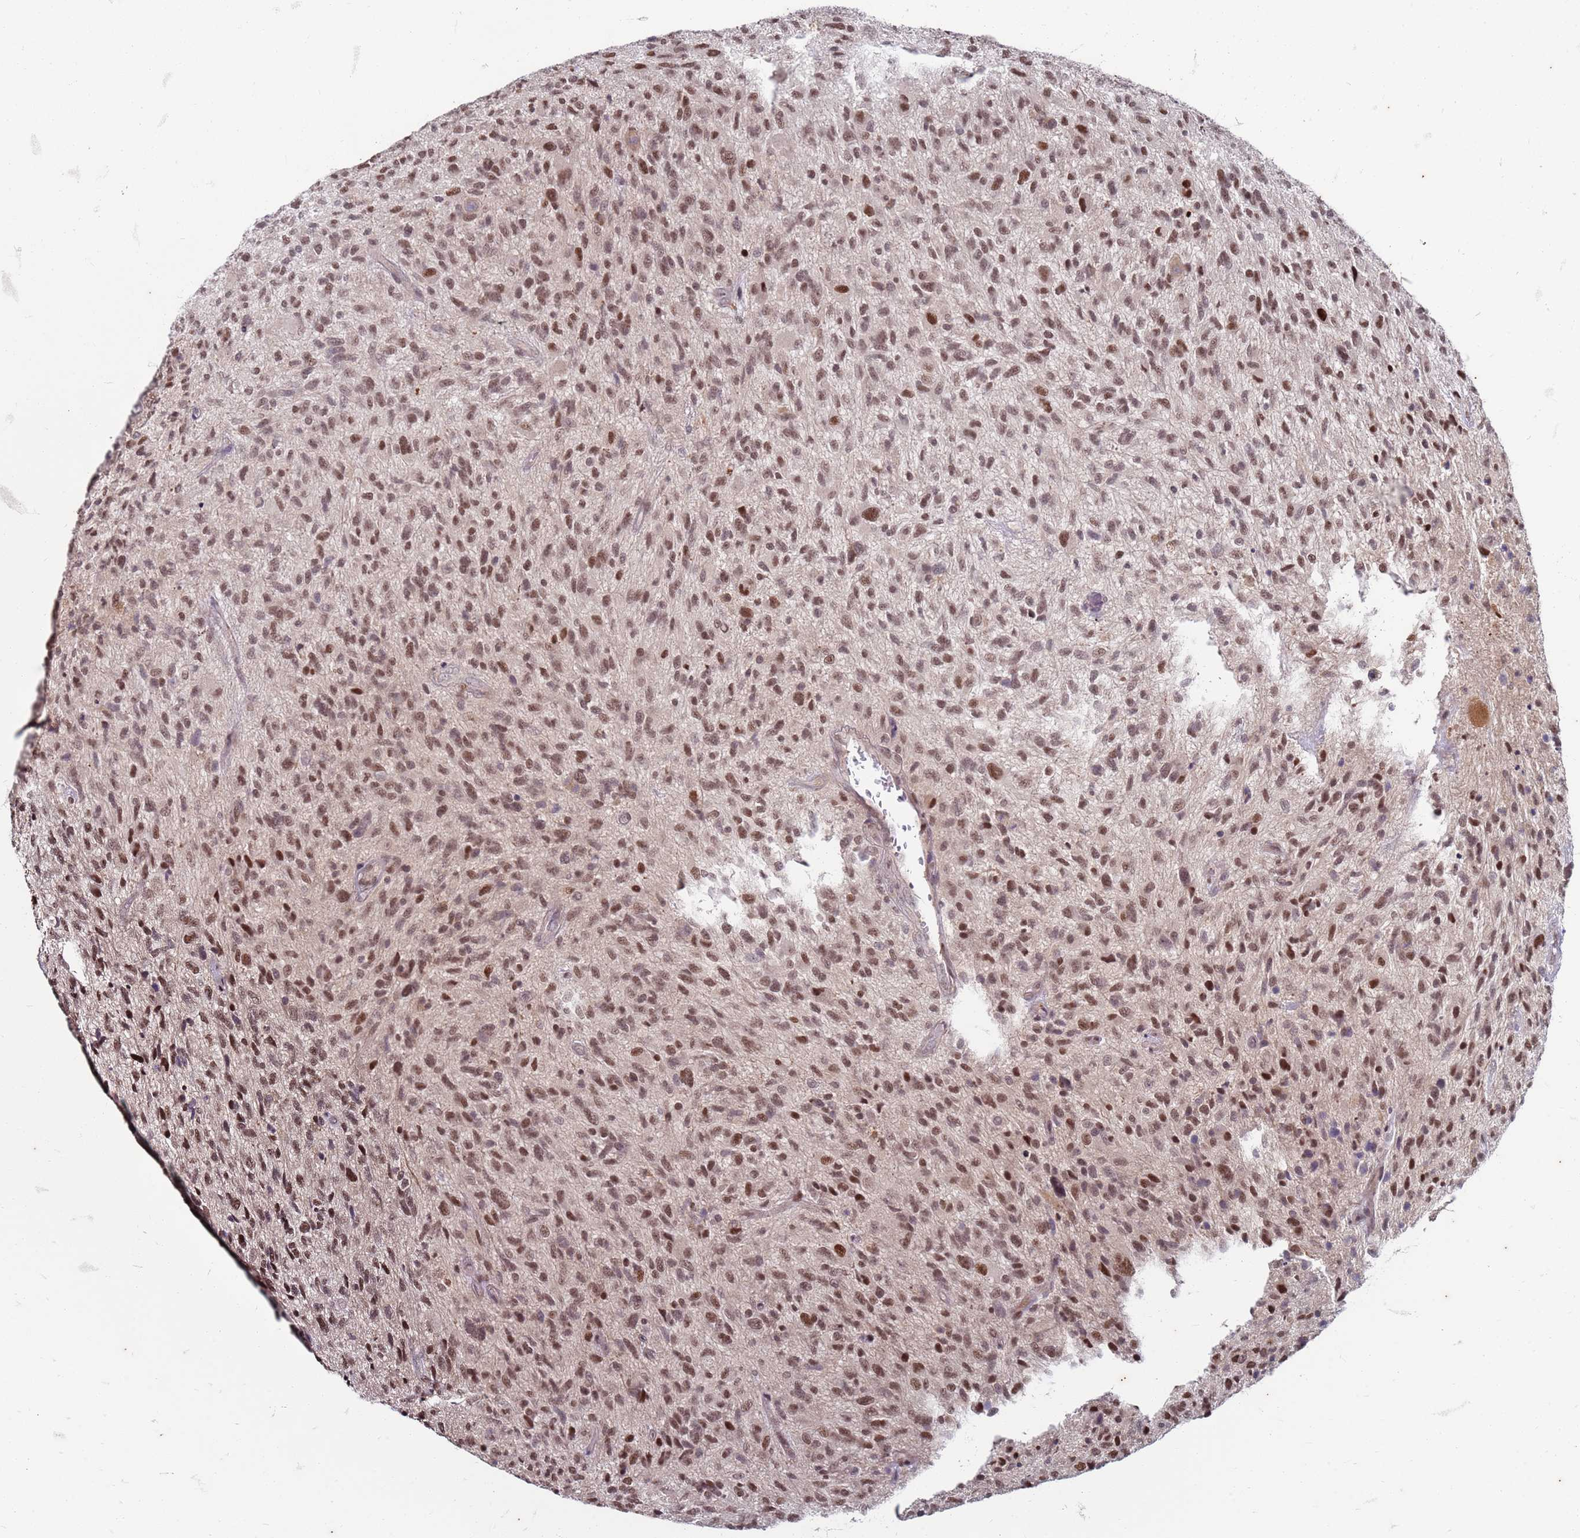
{"staining": {"intensity": "moderate", "quantity": ">75%", "location": "nuclear"}, "tissue": "glioma", "cell_type": "Tumor cells", "image_type": "cancer", "snomed": [{"axis": "morphology", "description": "Glioma, malignant, High grade"}, {"axis": "topography", "description": "Brain"}], "caption": "Tumor cells reveal medium levels of moderate nuclear positivity in approximately >75% of cells in human glioma.", "gene": "TRMT6", "patient": {"sex": "male", "age": 47}}